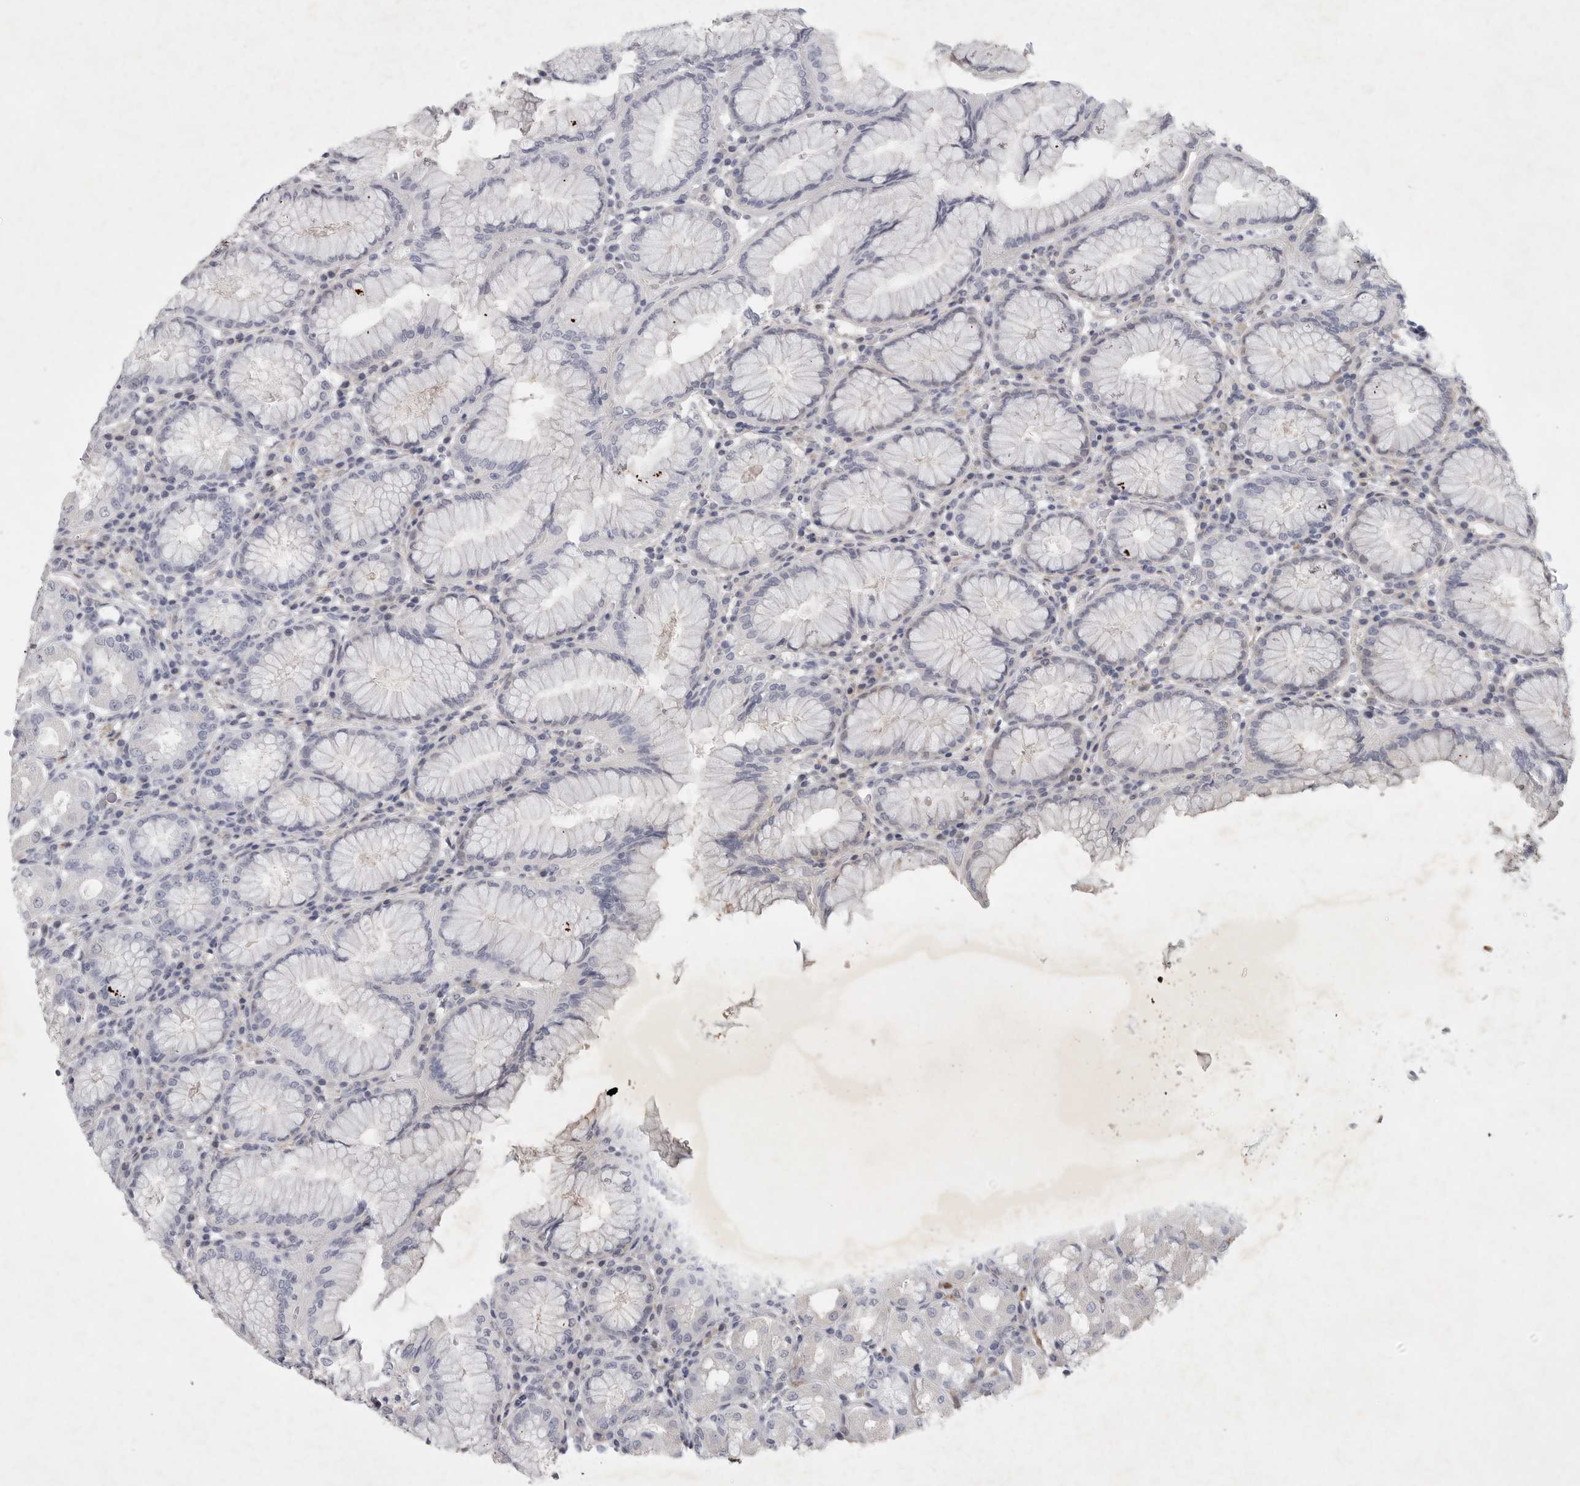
{"staining": {"intensity": "negative", "quantity": "none", "location": "none"}, "tissue": "stomach", "cell_type": "Glandular cells", "image_type": "normal", "snomed": [{"axis": "morphology", "description": "Normal tissue, NOS"}, {"axis": "topography", "description": "Stomach"}, {"axis": "topography", "description": "Stomach, lower"}], "caption": "Stomach stained for a protein using immunohistochemistry (IHC) demonstrates no staining glandular cells.", "gene": "TNR", "patient": {"sex": "female", "age": 56}}